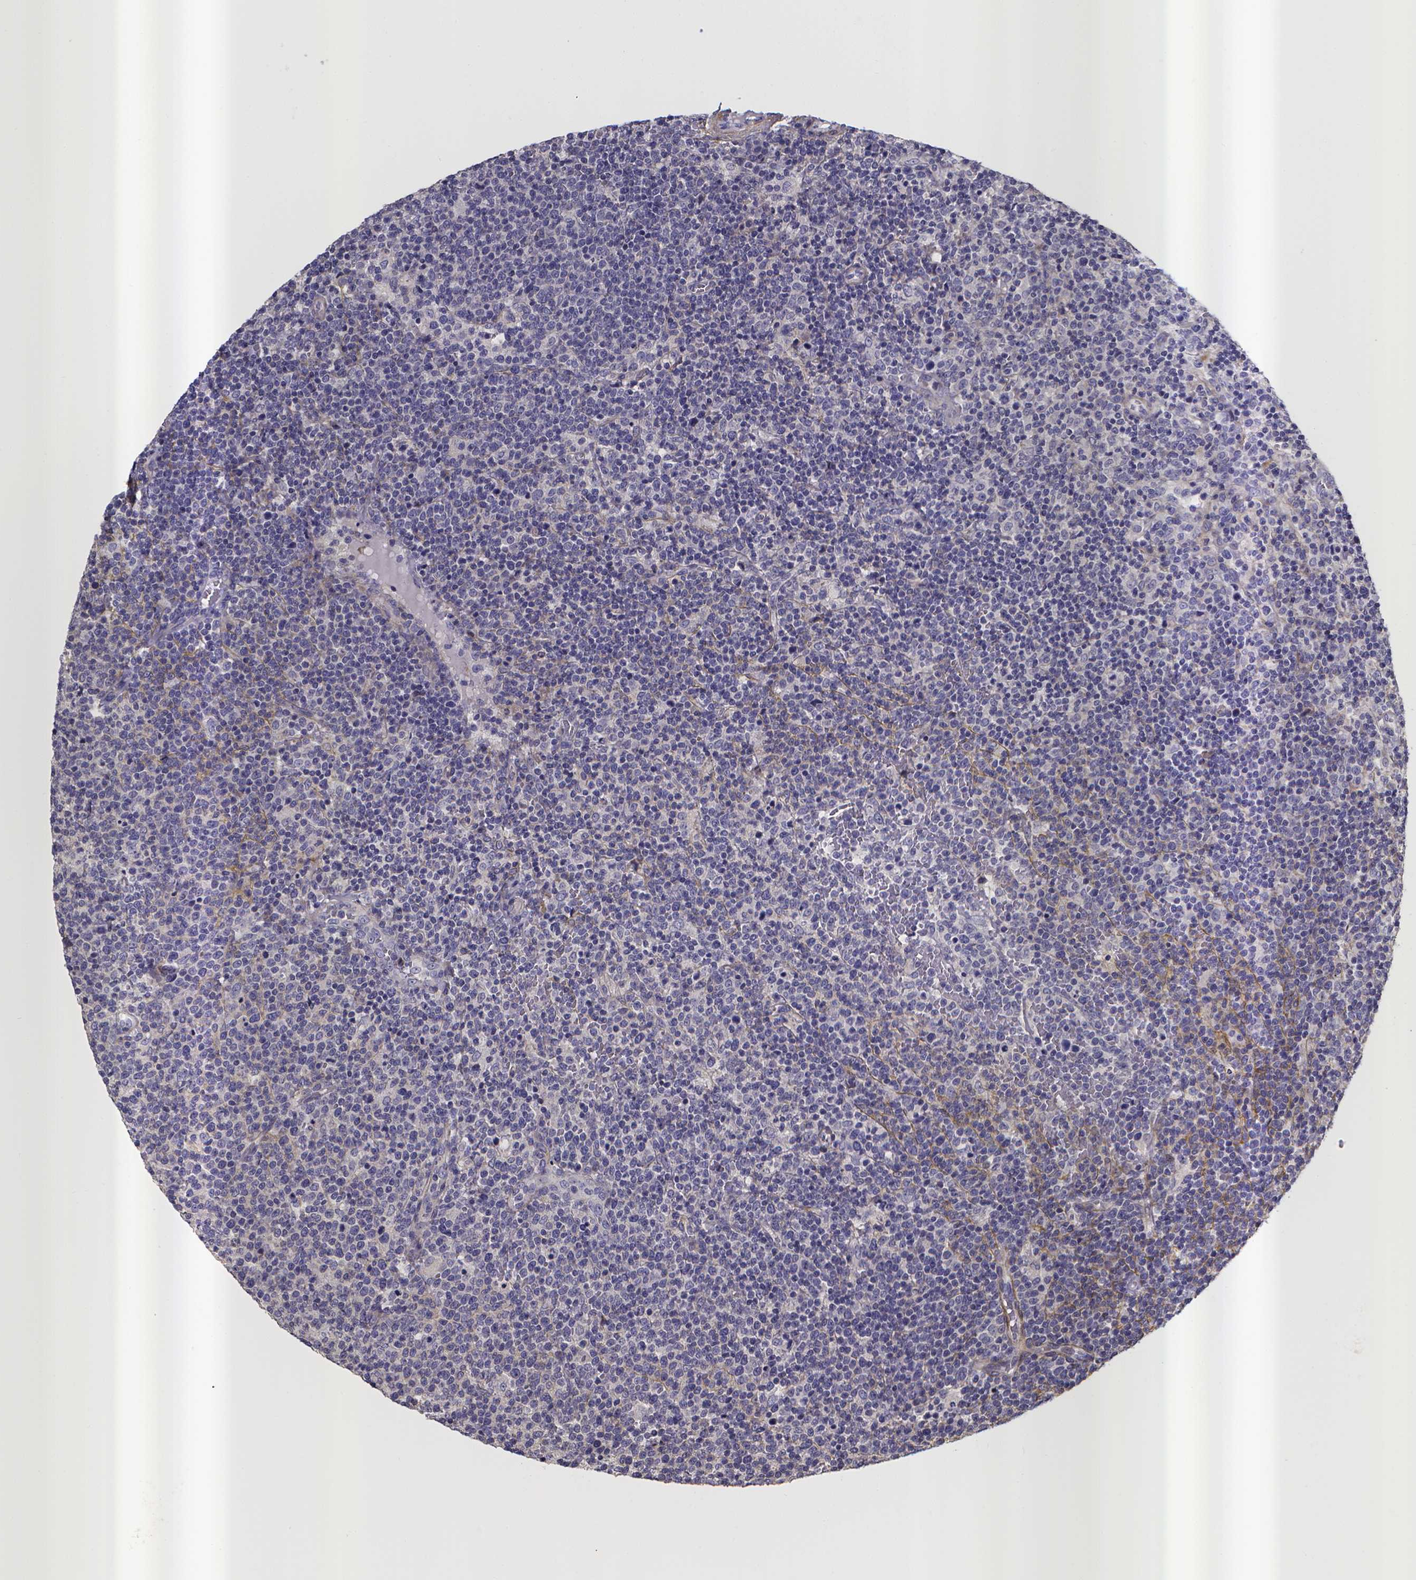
{"staining": {"intensity": "negative", "quantity": "none", "location": "none"}, "tissue": "lymphoma", "cell_type": "Tumor cells", "image_type": "cancer", "snomed": [{"axis": "morphology", "description": "Malignant lymphoma, non-Hodgkin's type, High grade"}, {"axis": "topography", "description": "Lymph node"}], "caption": "This photomicrograph is of malignant lymphoma, non-Hodgkin's type (high-grade) stained with IHC to label a protein in brown with the nuclei are counter-stained blue. There is no positivity in tumor cells.", "gene": "RERG", "patient": {"sex": "male", "age": 61}}